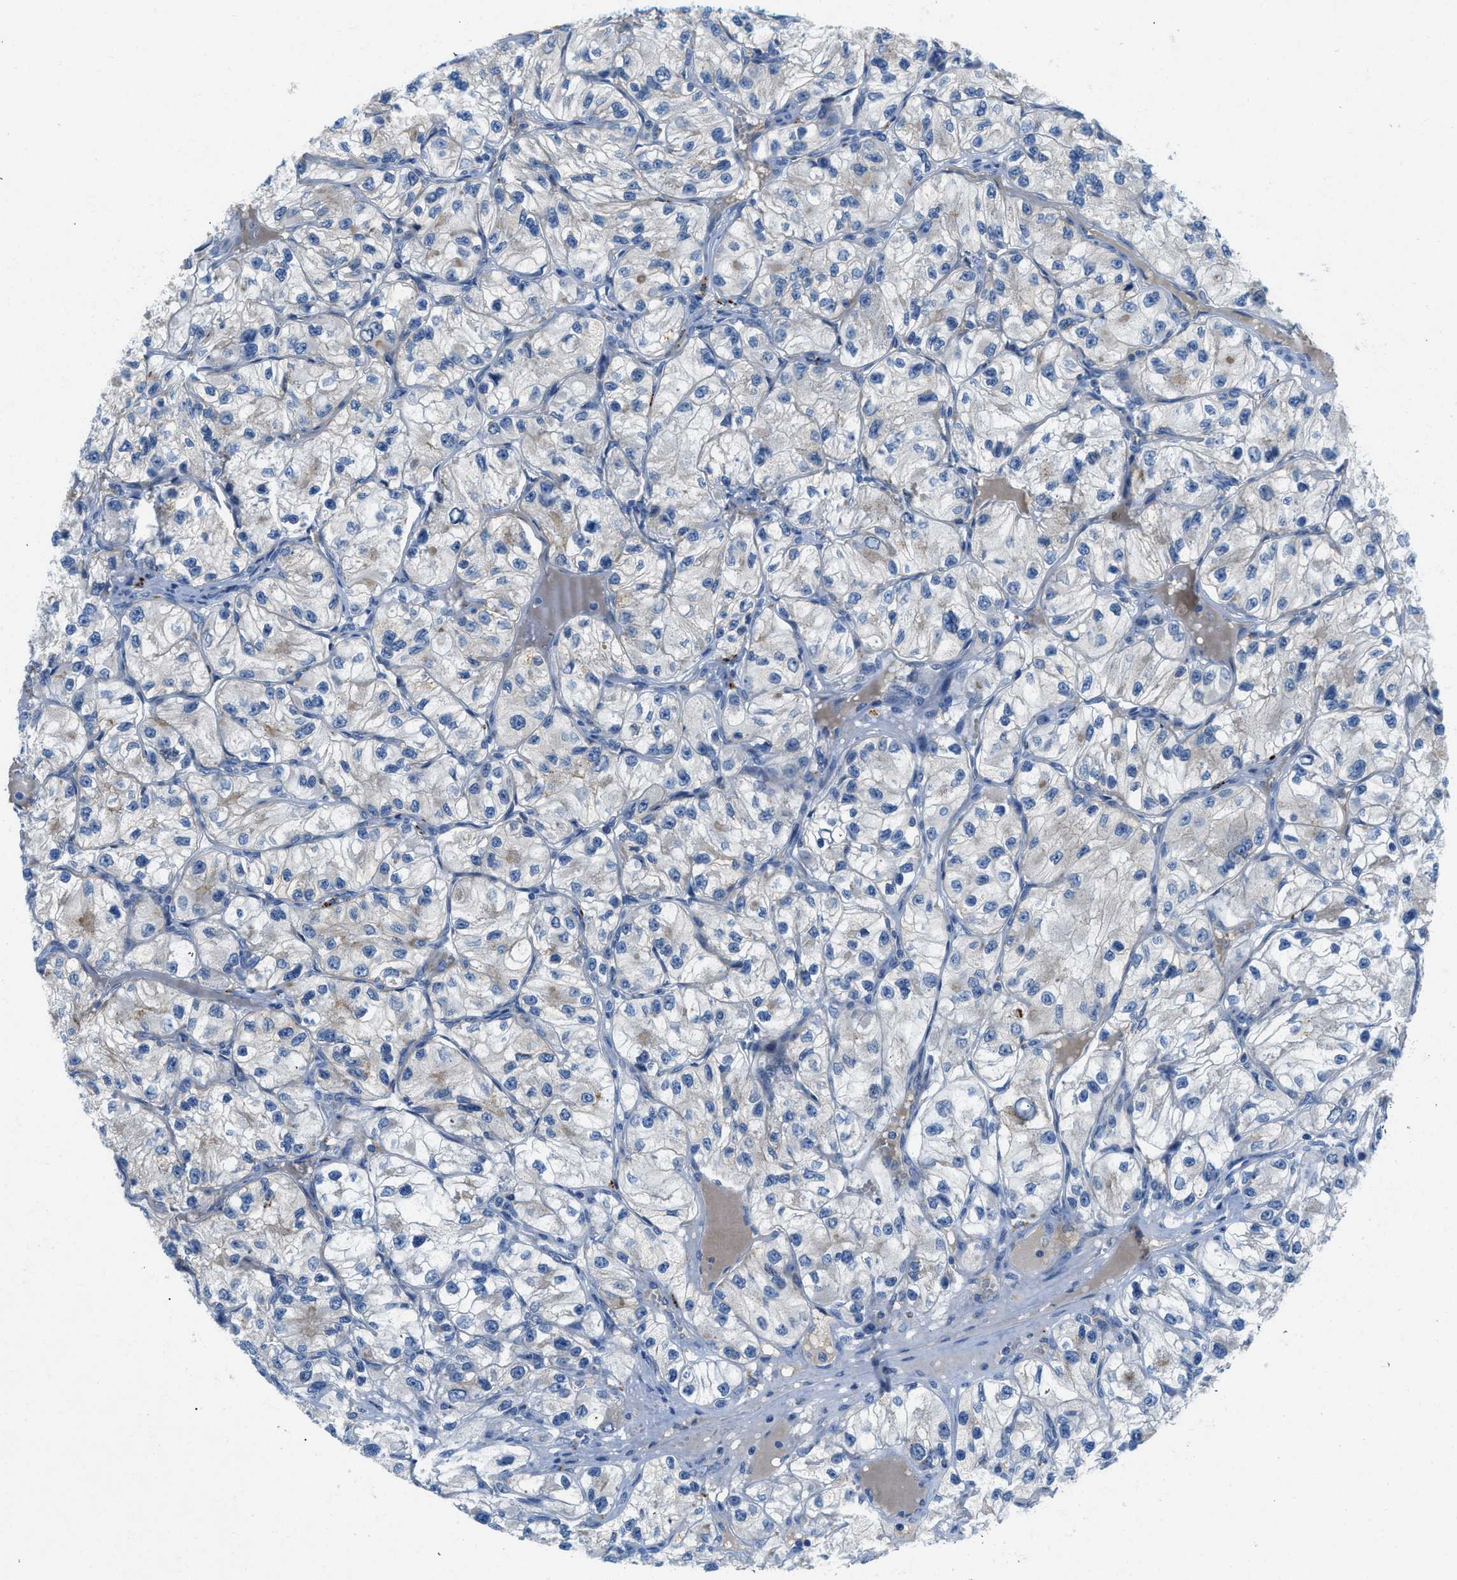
{"staining": {"intensity": "moderate", "quantity": "25%-75%", "location": "cytoplasmic/membranous"}, "tissue": "renal cancer", "cell_type": "Tumor cells", "image_type": "cancer", "snomed": [{"axis": "morphology", "description": "Adenocarcinoma, NOS"}, {"axis": "topography", "description": "Kidney"}], "caption": "IHC of human renal cancer (adenocarcinoma) reveals medium levels of moderate cytoplasmic/membranous staining in approximately 25%-75% of tumor cells. Using DAB (3,3'-diaminobenzidine) (brown) and hematoxylin (blue) stains, captured at high magnification using brightfield microscopy.", "gene": "TMEM248", "patient": {"sex": "female", "age": 57}}